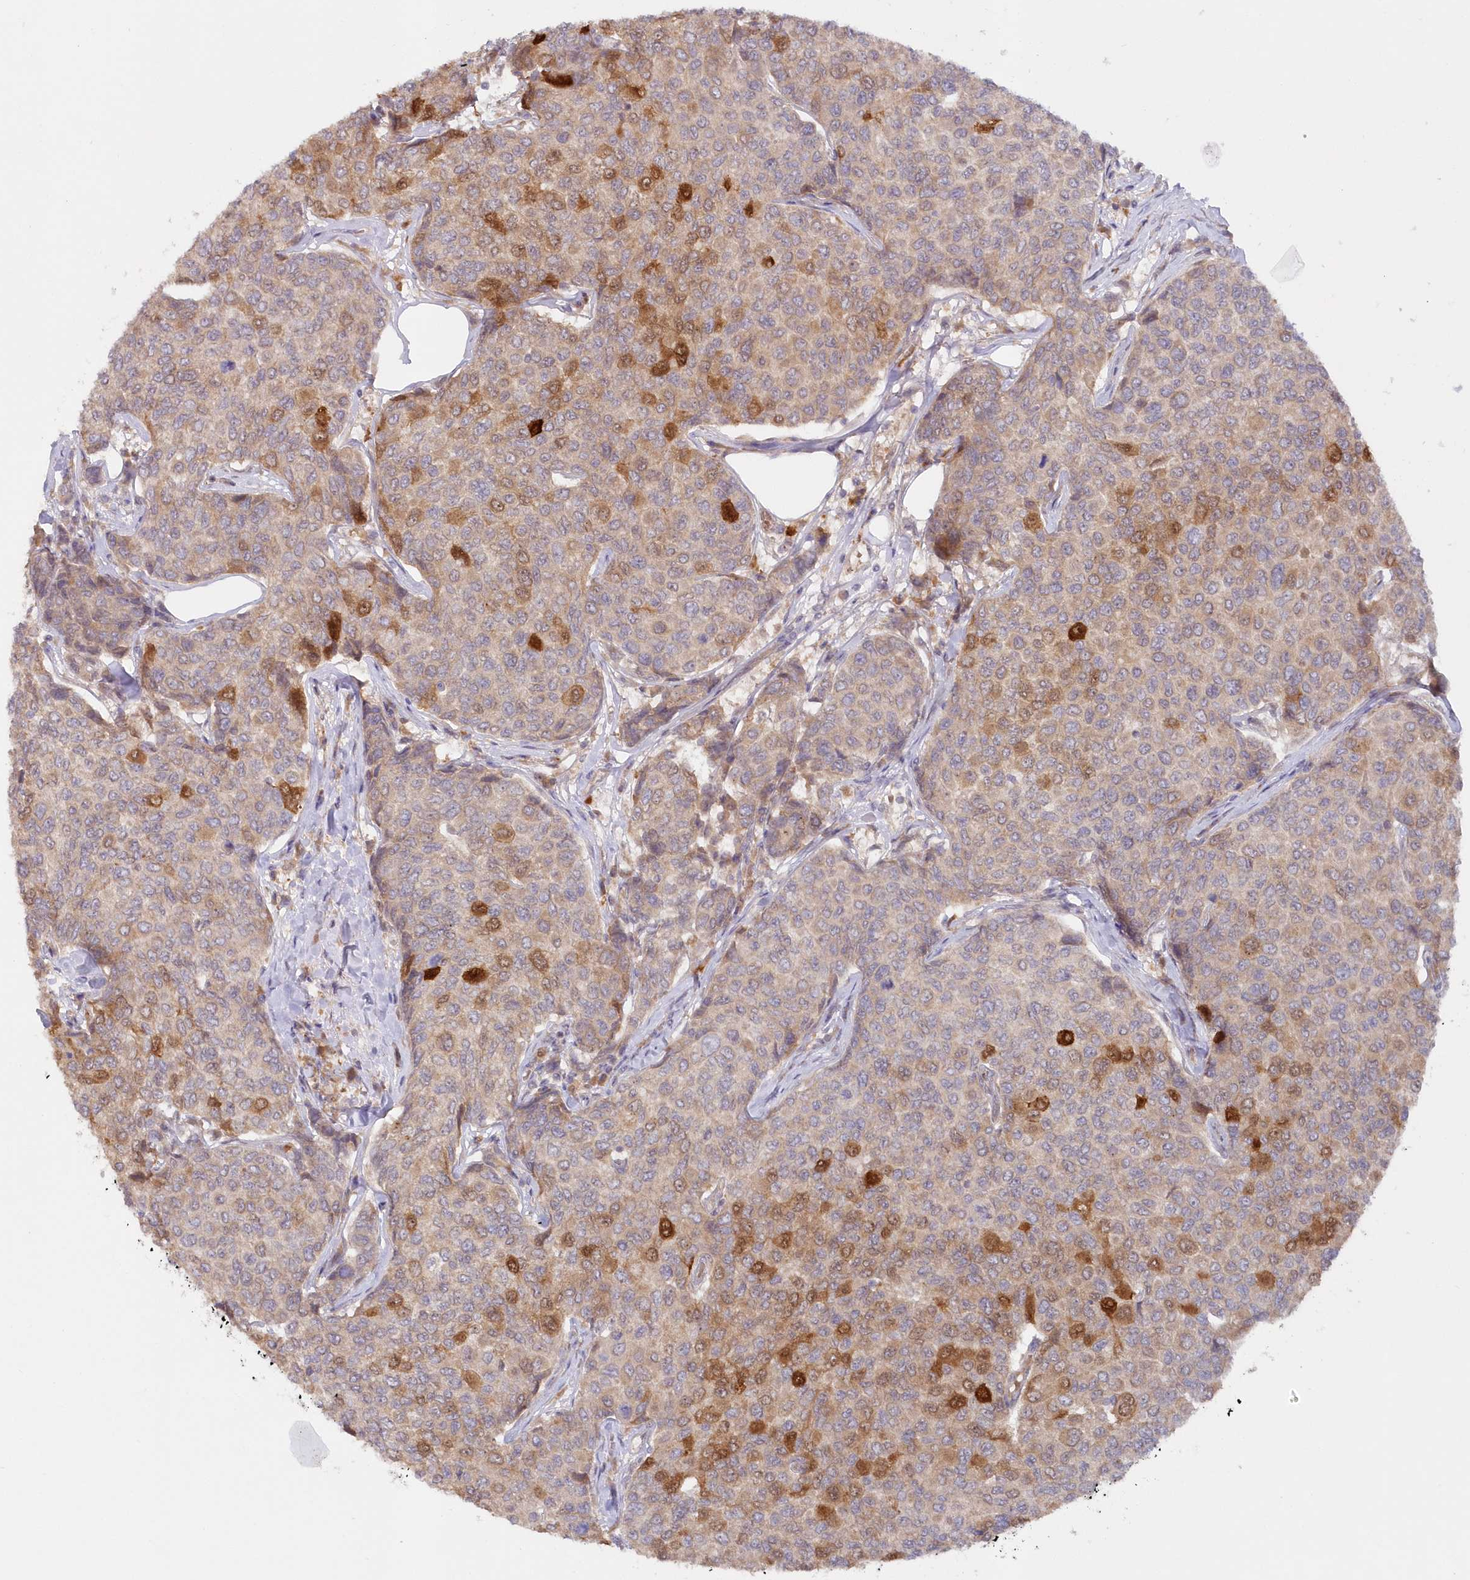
{"staining": {"intensity": "strong", "quantity": "<25%", "location": "cytoplasmic/membranous,nuclear"}, "tissue": "breast cancer", "cell_type": "Tumor cells", "image_type": "cancer", "snomed": [{"axis": "morphology", "description": "Duct carcinoma"}, {"axis": "topography", "description": "Breast"}], "caption": "Breast intraductal carcinoma stained with DAB IHC reveals medium levels of strong cytoplasmic/membranous and nuclear staining in approximately <25% of tumor cells.", "gene": "GBE1", "patient": {"sex": "female", "age": 55}}